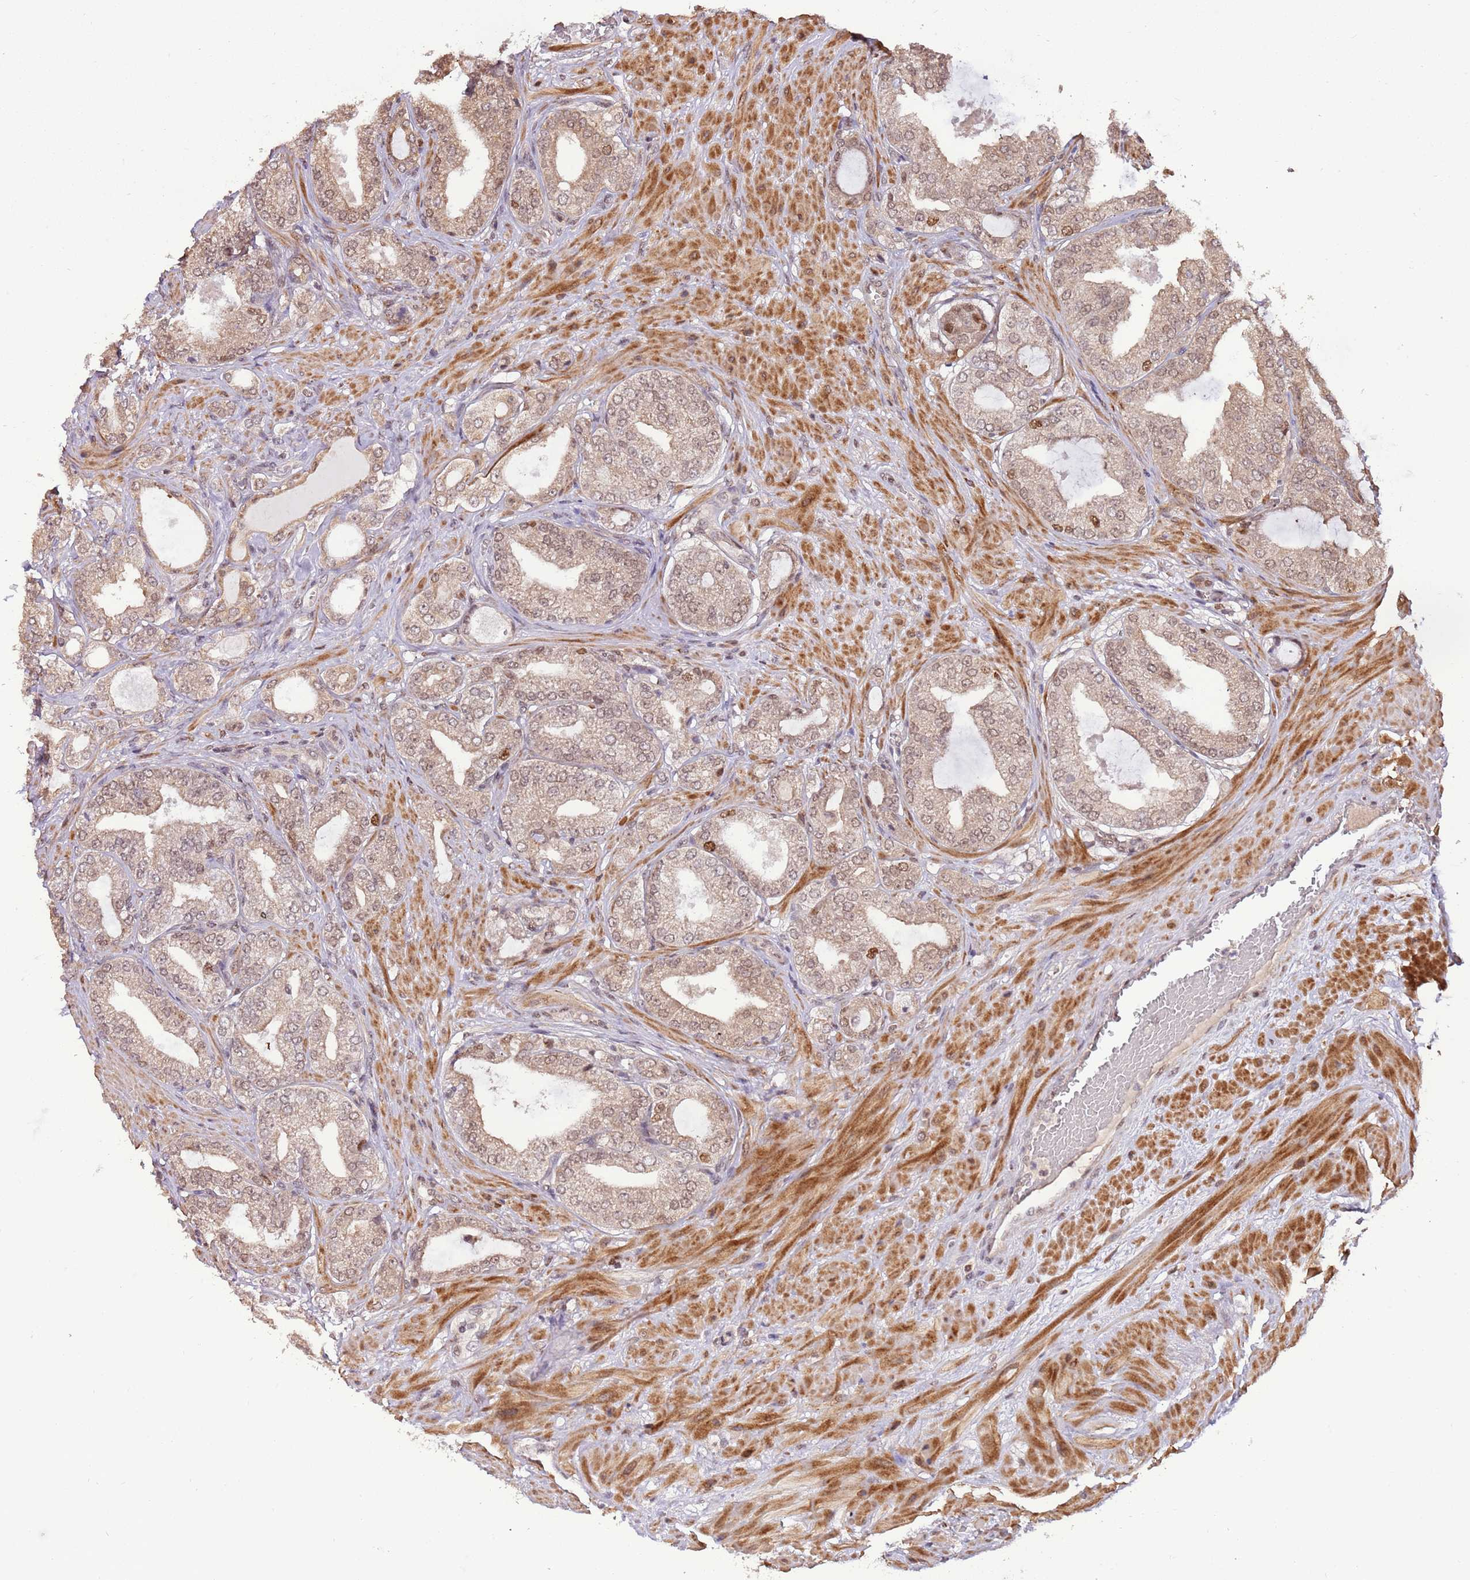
{"staining": {"intensity": "moderate", "quantity": "<25%", "location": "cytoplasmic/membranous,nuclear"}, "tissue": "prostate cancer", "cell_type": "Tumor cells", "image_type": "cancer", "snomed": [{"axis": "morphology", "description": "Adenocarcinoma, Low grade"}, {"axis": "topography", "description": "Prostate"}], "caption": "Protein expression analysis of human adenocarcinoma (low-grade) (prostate) reveals moderate cytoplasmic/membranous and nuclear staining in about <25% of tumor cells.", "gene": "RIF1", "patient": {"sex": "male", "age": 63}}